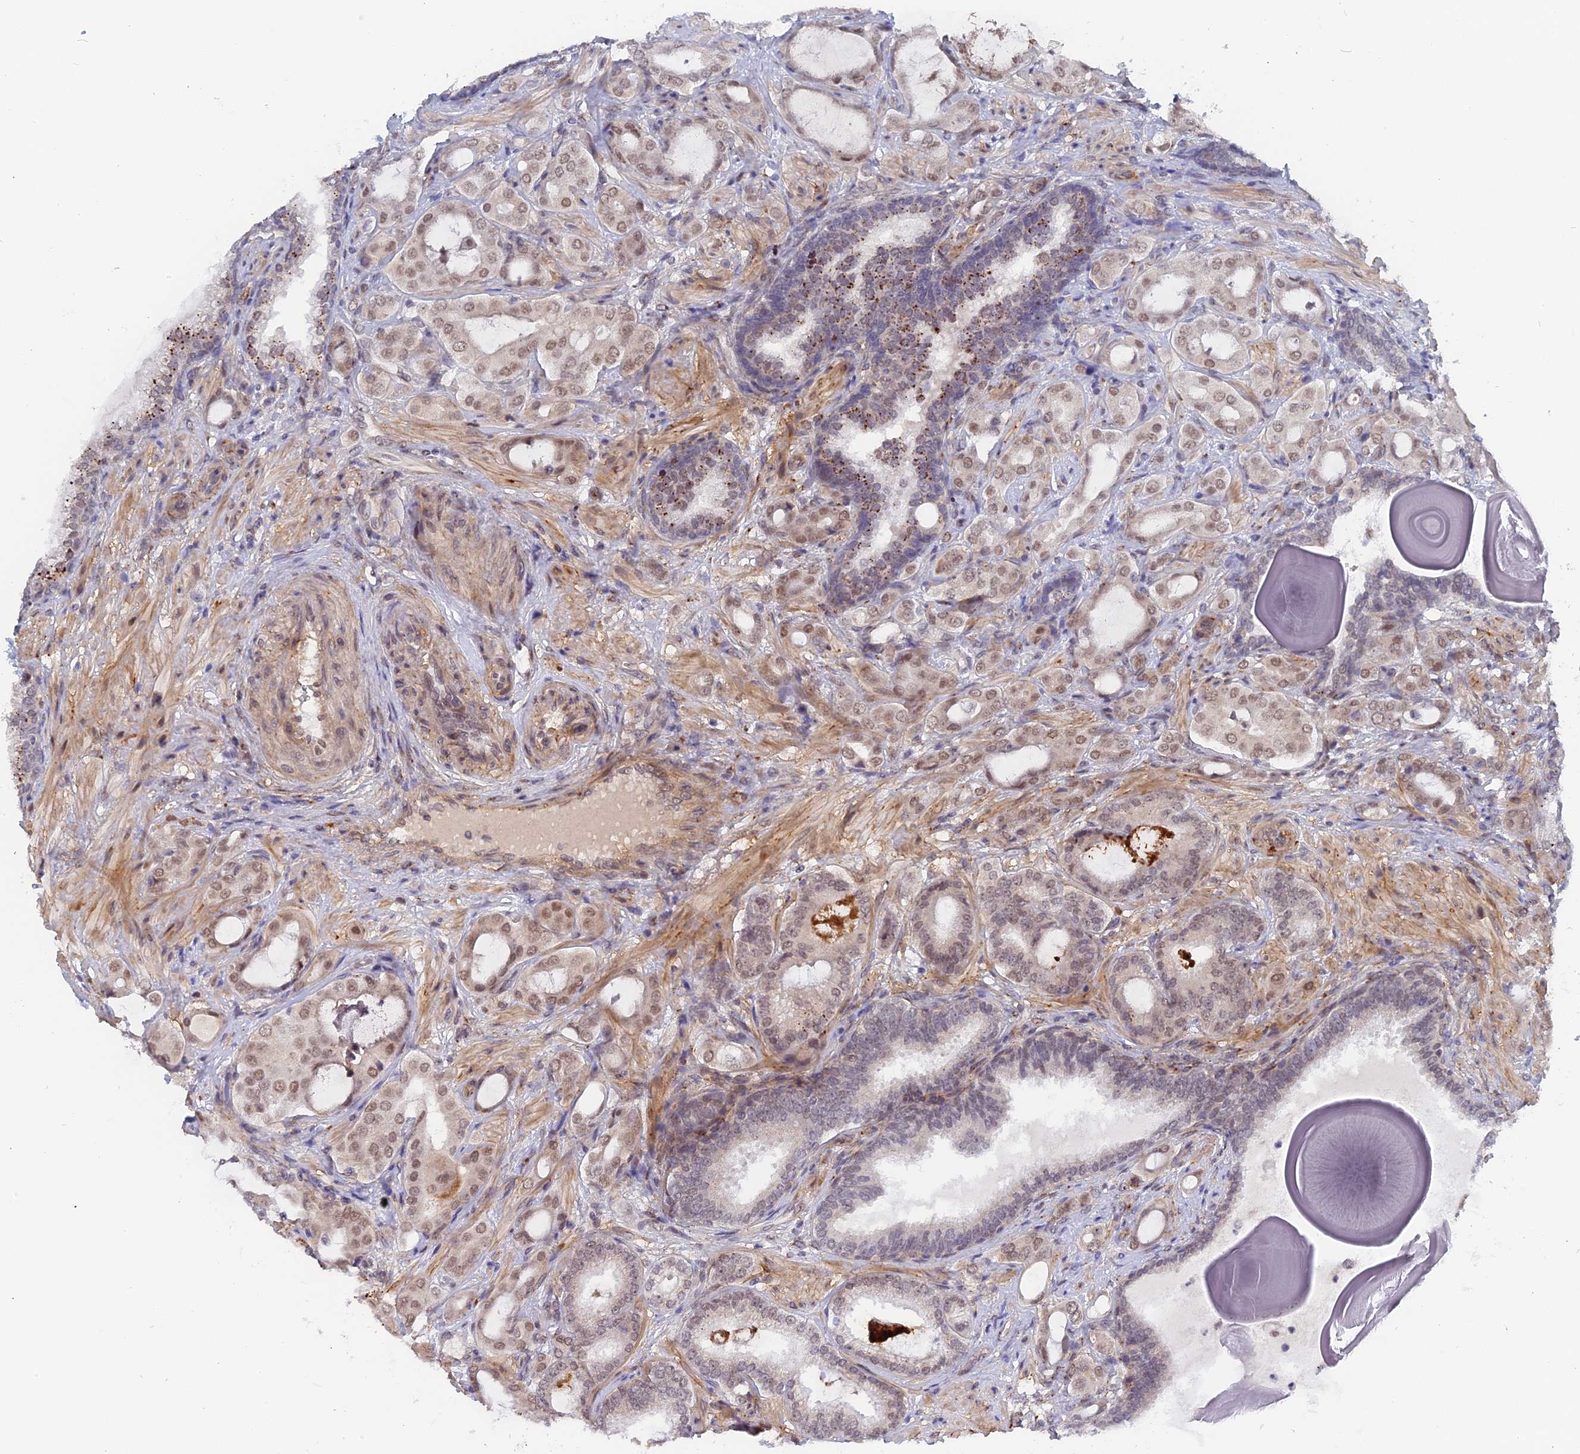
{"staining": {"intensity": "moderate", "quantity": ">75%", "location": "nuclear"}, "tissue": "prostate cancer", "cell_type": "Tumor cells", "image_type": "cancer", "snomed": [{"axis": "morphology", "description": "Adenocarcinoma, Low grade"}, {"axis": "topography", "description": "Prostate"}], "caption": "This is an image of immunohistochemistry (IHC) staining of prostate low-grade adenocarcinoma, which shows moderate expression in the nuclear of tumor cells.", "gene": "CCDC85A", "patient": {"sex": "male", "age": 57}}